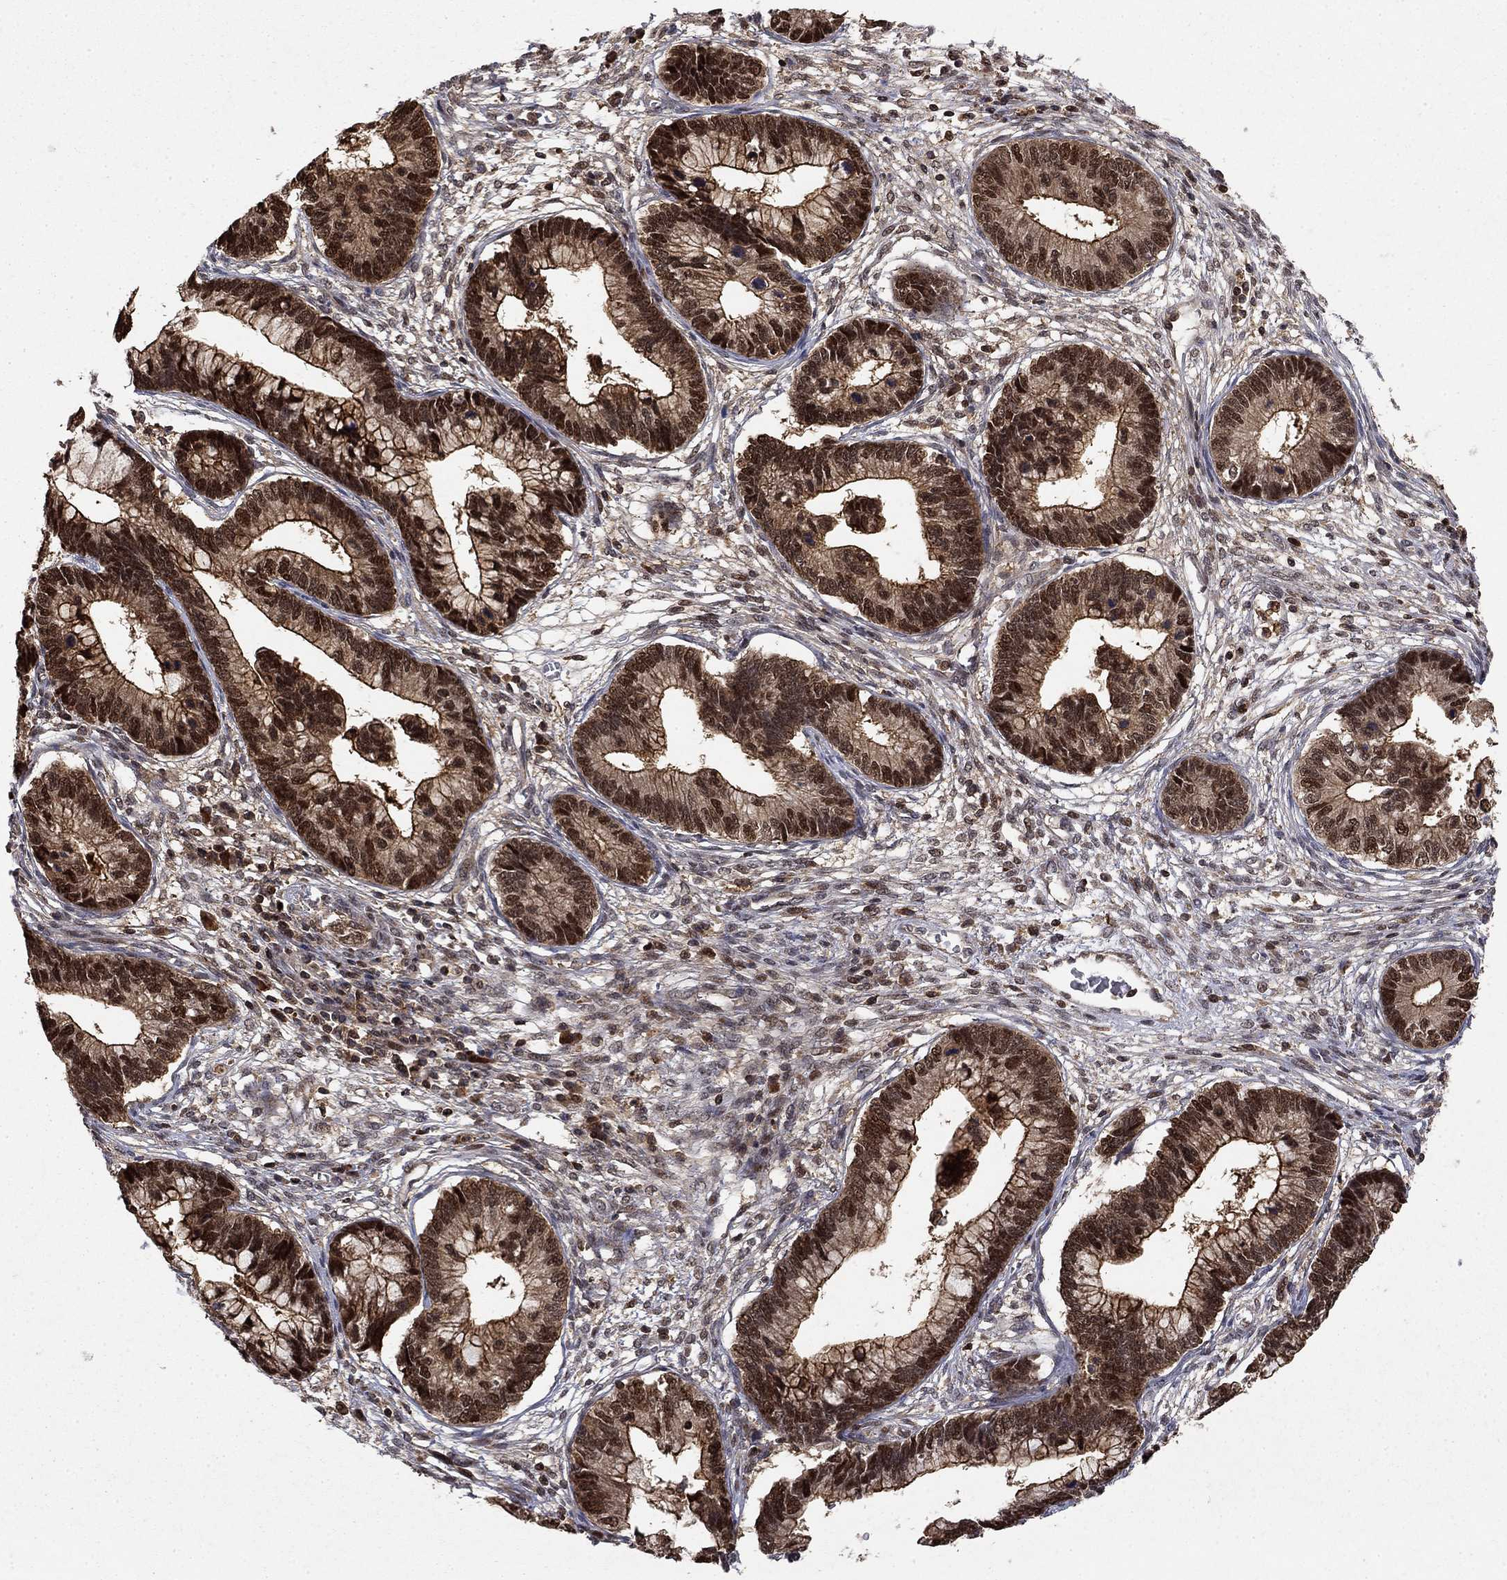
{"staining": {"intensity": "strong", "quantity": ">75%", "location": "nuclear"}, "tissue": "cervical cancer", "cell_type": "Tumor cells", "image_type": "cancer", "snomed": [{"axis": "morphology", "description": "Adenocarcinoma, NOS"}, {"axis": "topography", "description": "Cervix"}], "caption": "Immunohistochemical staining of human cervical cancer (adenocarcinoma) shows strong nuclear protein expression in approximately >75% of tumor cells.", "gene": "CCDC66", "patient": {"sex": "female", "age": 44}}